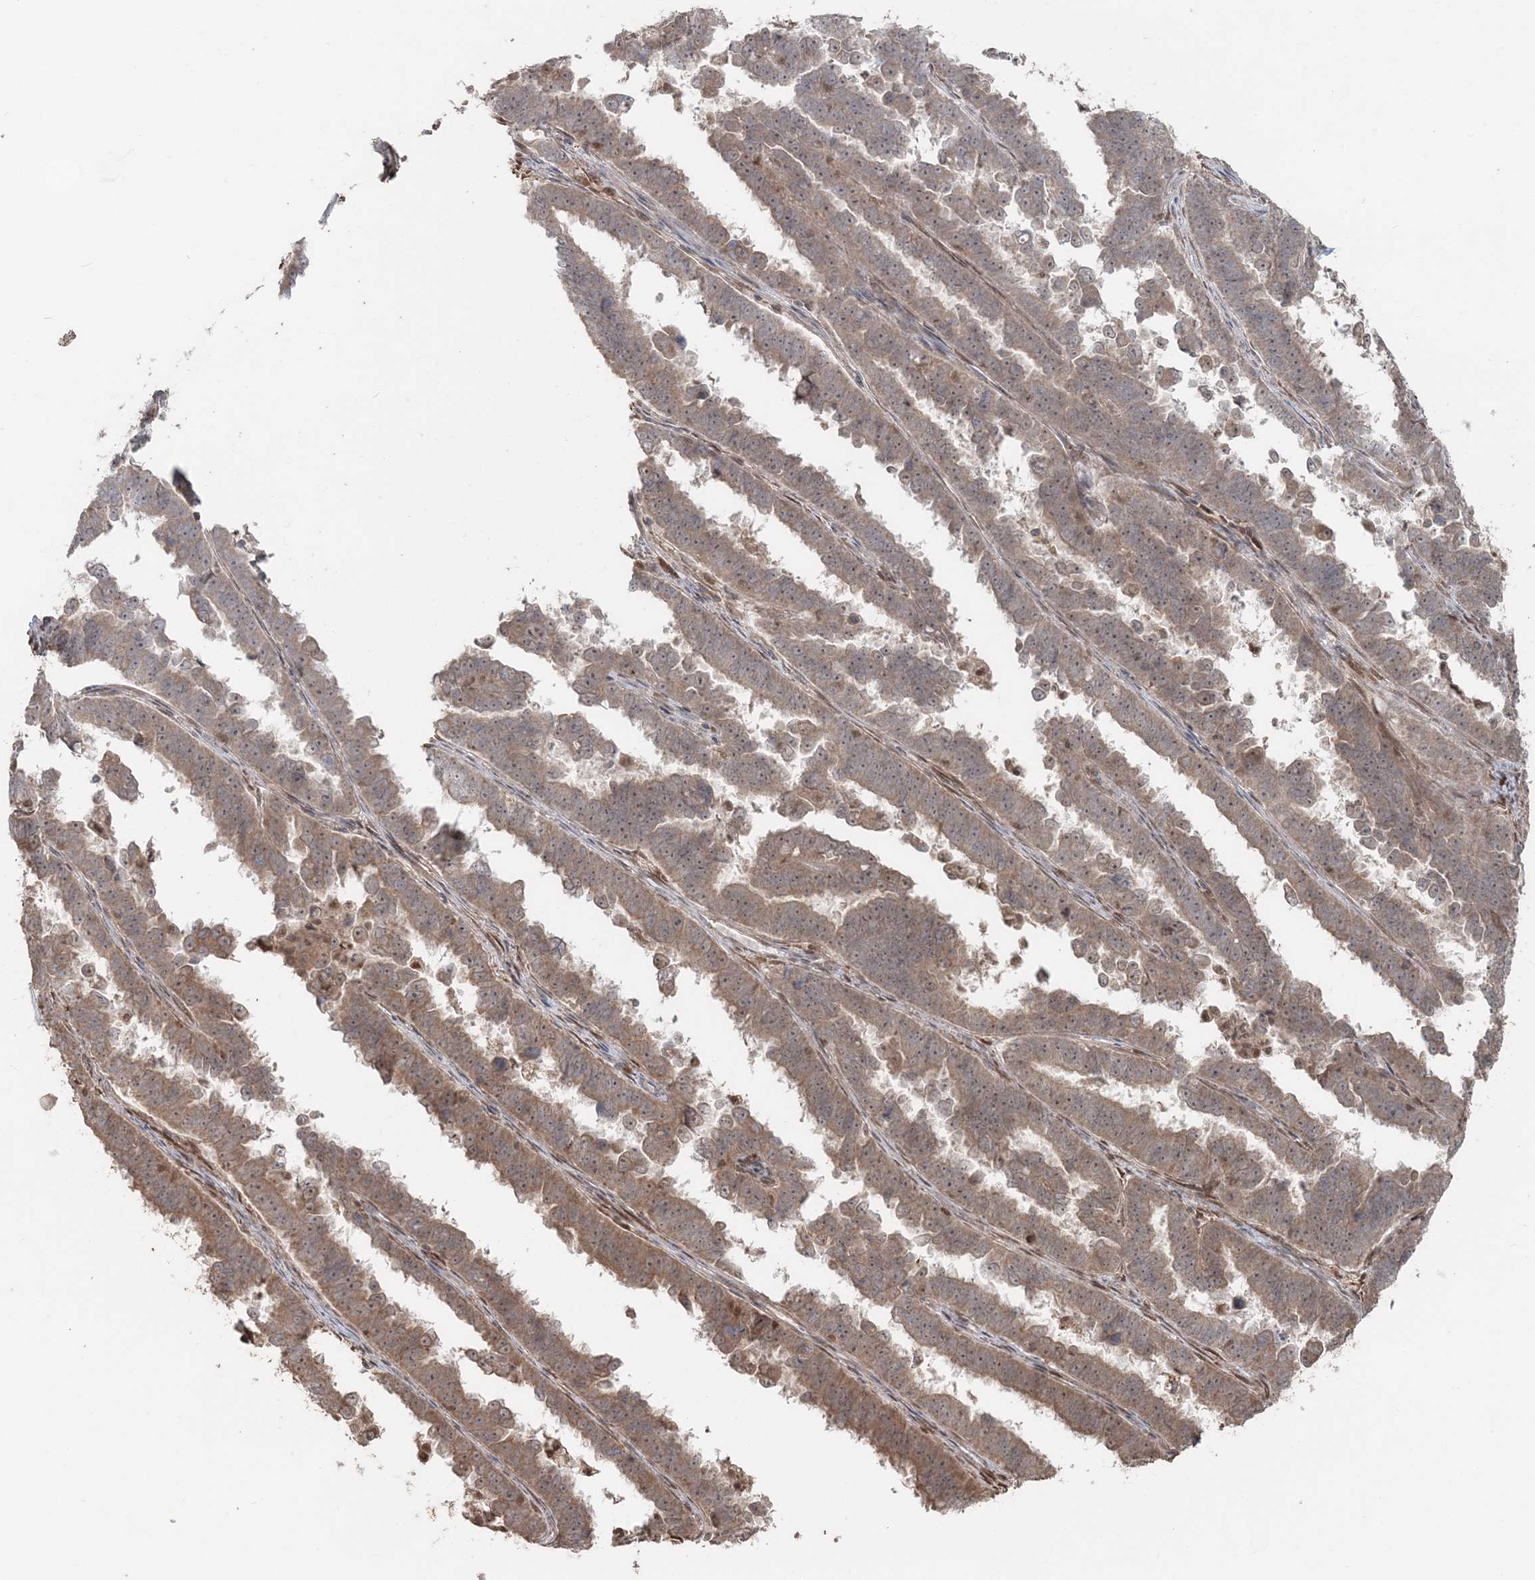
{"staining": {"intensity": "moderate", "quantity": "25%-75%", "location": "cytoplasmic/membranous,nuclear"}, "tissue": "endometrial cancer", "cell_type": "Tumor cells", "image_type": "cancer", "snomed": [{"axis": "morphology", "description": "Adenocarcinoma, NOS"}, {"axis": "topography", "description": "Endometrium"}], "caption": "Immunohistochemical staining of endometrial adenocarcinoma exhibits medium levels of moderate cytoplasmic/membranous and nuclear staining in approximately 25%-75% of tumor cells.", "gene": "SLU7", "patient": {"sex": "female", "age": 75}}